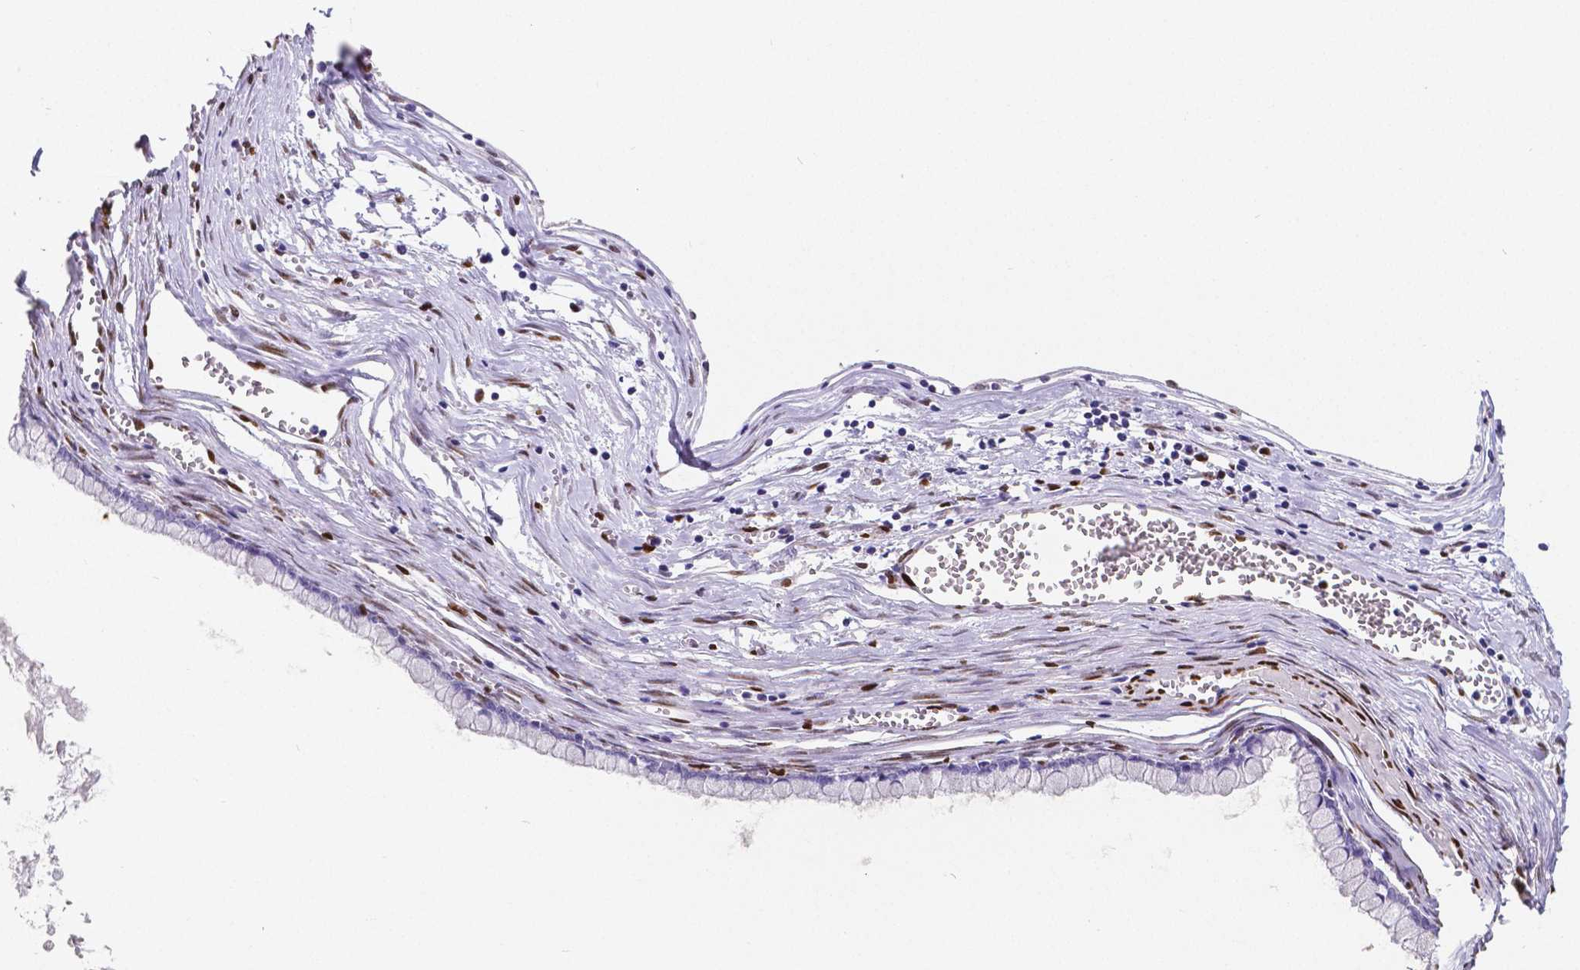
{"staining": {"intensity": "negative", "quantity": "none", "location": "none"}, "tissue": "ovarian cancer", "cell_type": "Tumor cells", "image_type": "cancer", "snomed": [{"axis": "morphology", "description": "Cystadenocarcinoma, mucinous, NOS"}, {"axis": "topography", "description": "Ovary"}], "caption": "This histopathology image is of ovarian cancer (mucinous cystadenocarcinoma) stained with IHC to label a protein in brown with the nuclei are counter-stained blue. There is no staining in tumor cells.", "gene": "MEF2C", "patient": {"sex": "female", "age": 67}}